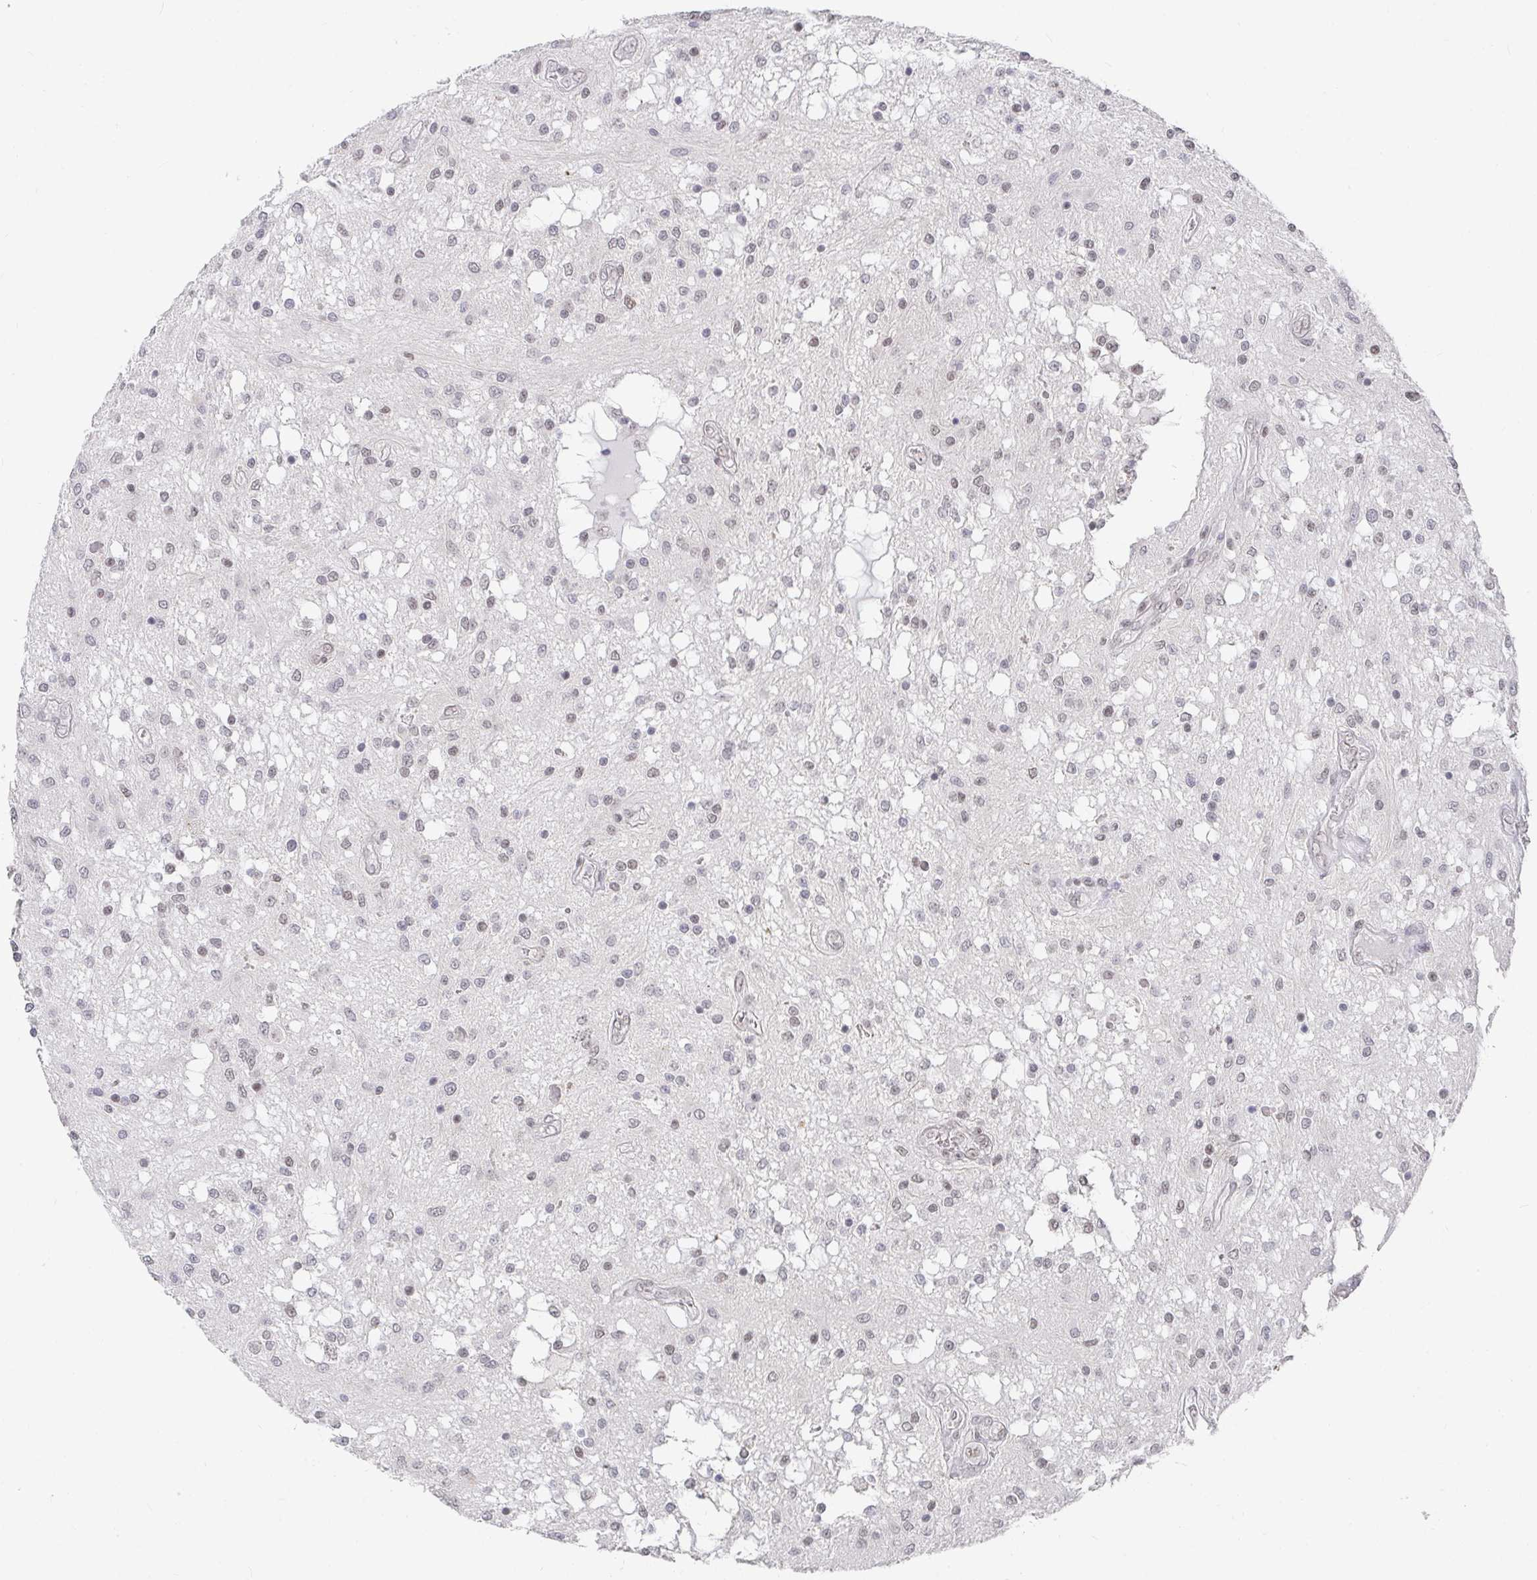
{"staining": {"intensity": "negative", "quantity": "none", "location": "none"}, "tissue": "glioma", "cell_type": "Tumor cells", "image_type": "cancer", "snomed": [{"axis": "morphology", "description": "Glioma, malignant, Low grade"}, {"axis": "topography", "description": "Cerebellum"}], "caption": "DAB immunohistochemical staining of human malignant low-grade glioma displays no significant staining in tumor cells.", "gene": "RCOR1", "patient": {"sex": "female", "age": 14}}